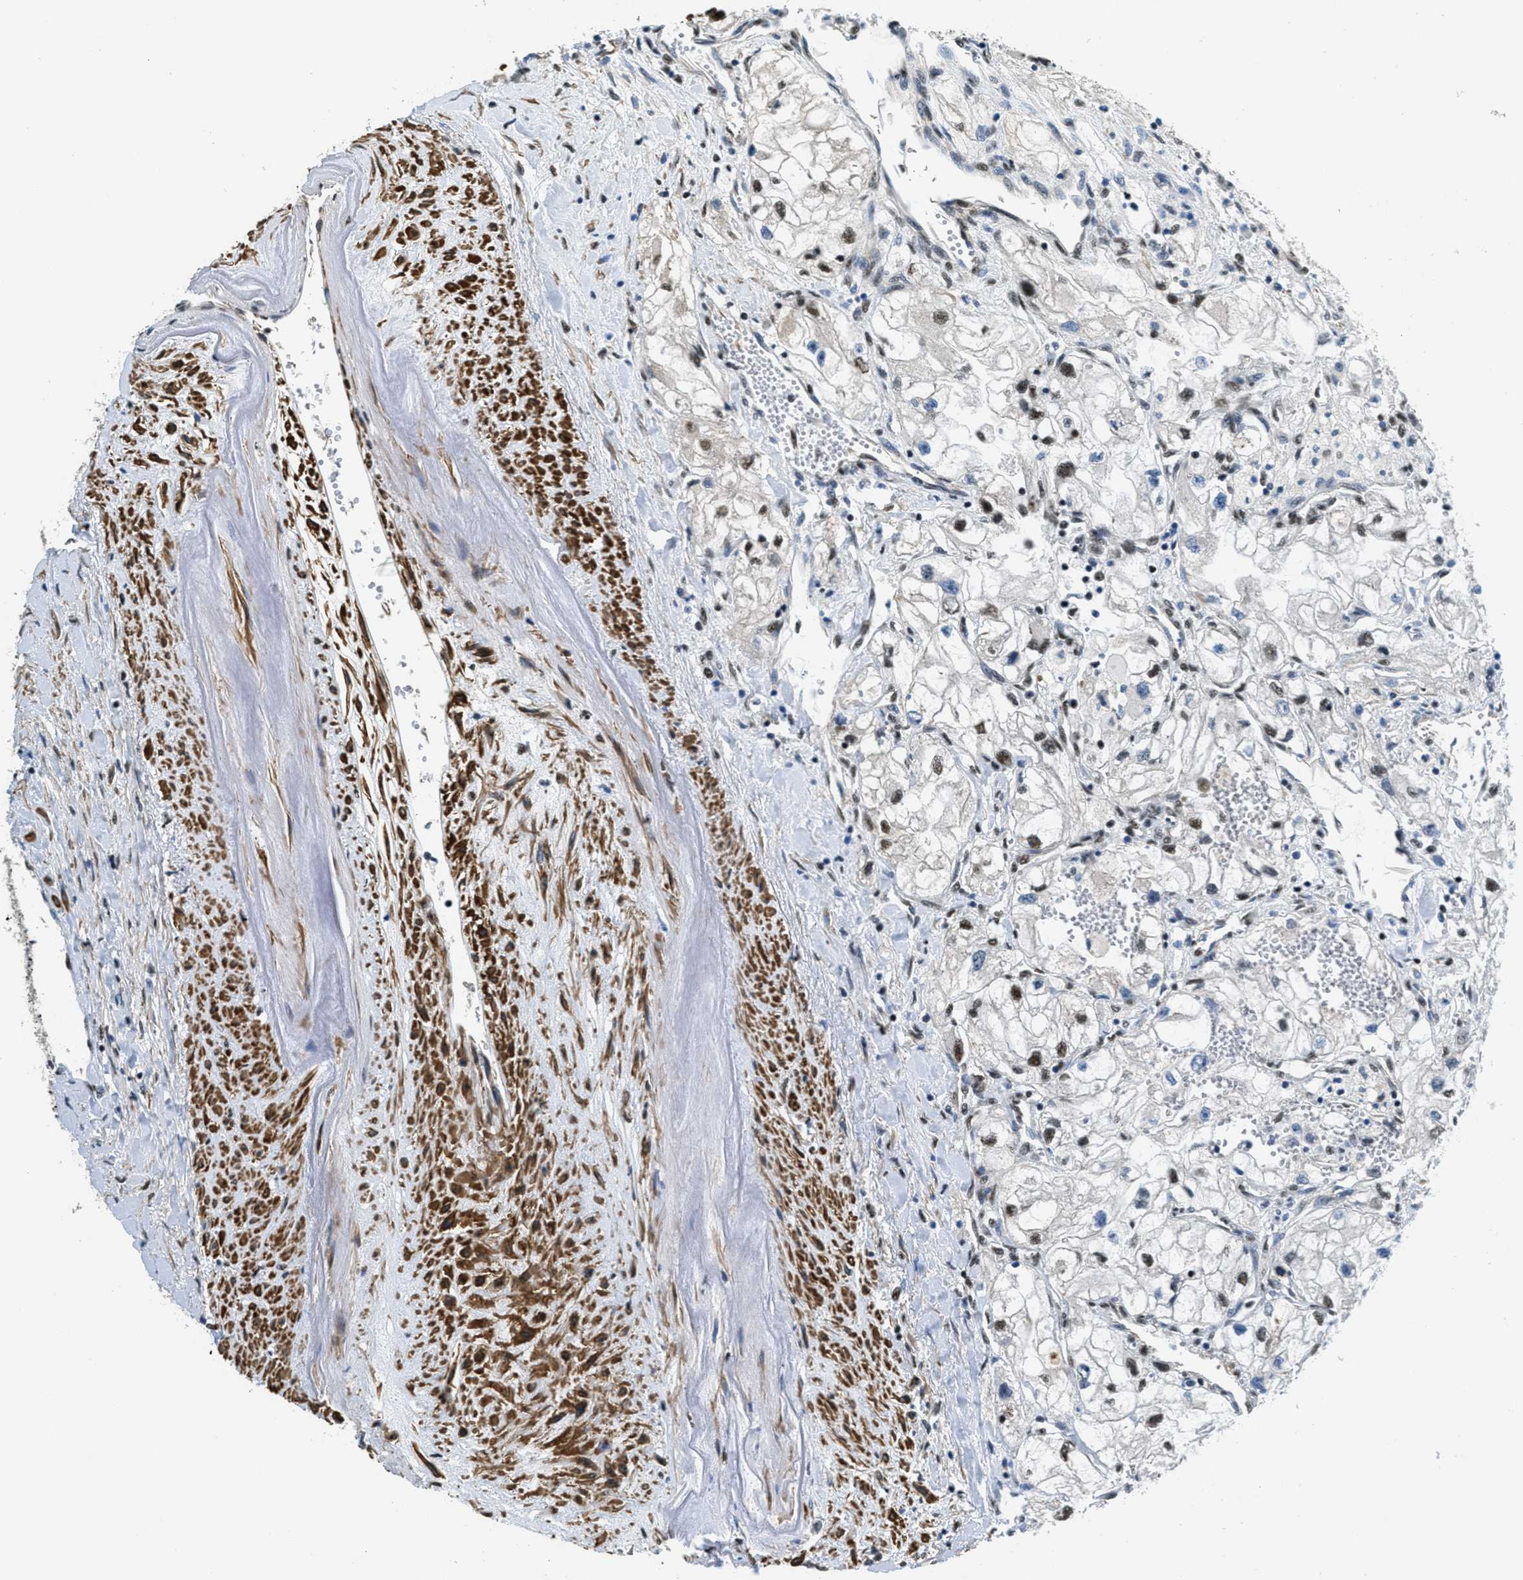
{"staining": {"intensity": "moderate", "quantity": "25%-75%", "location": "nuclear"}, "tissue": "renal cancer", "cell_type": "Tumor cells", "image_type": "cancer", "snomed": [{"axis": "morphology", "description": "Adenocarcinoma, NOS"}, {"axis": "topography", "description": "Kidney"}], "caption": "Immunohistochemical staining of renal cancer demonstrates medium levels of moderate nuclear expression in approximately 25%-75% of tumor cells.", "gene": "CFAP36", "patient": {"sex": "female", "age": 70}}